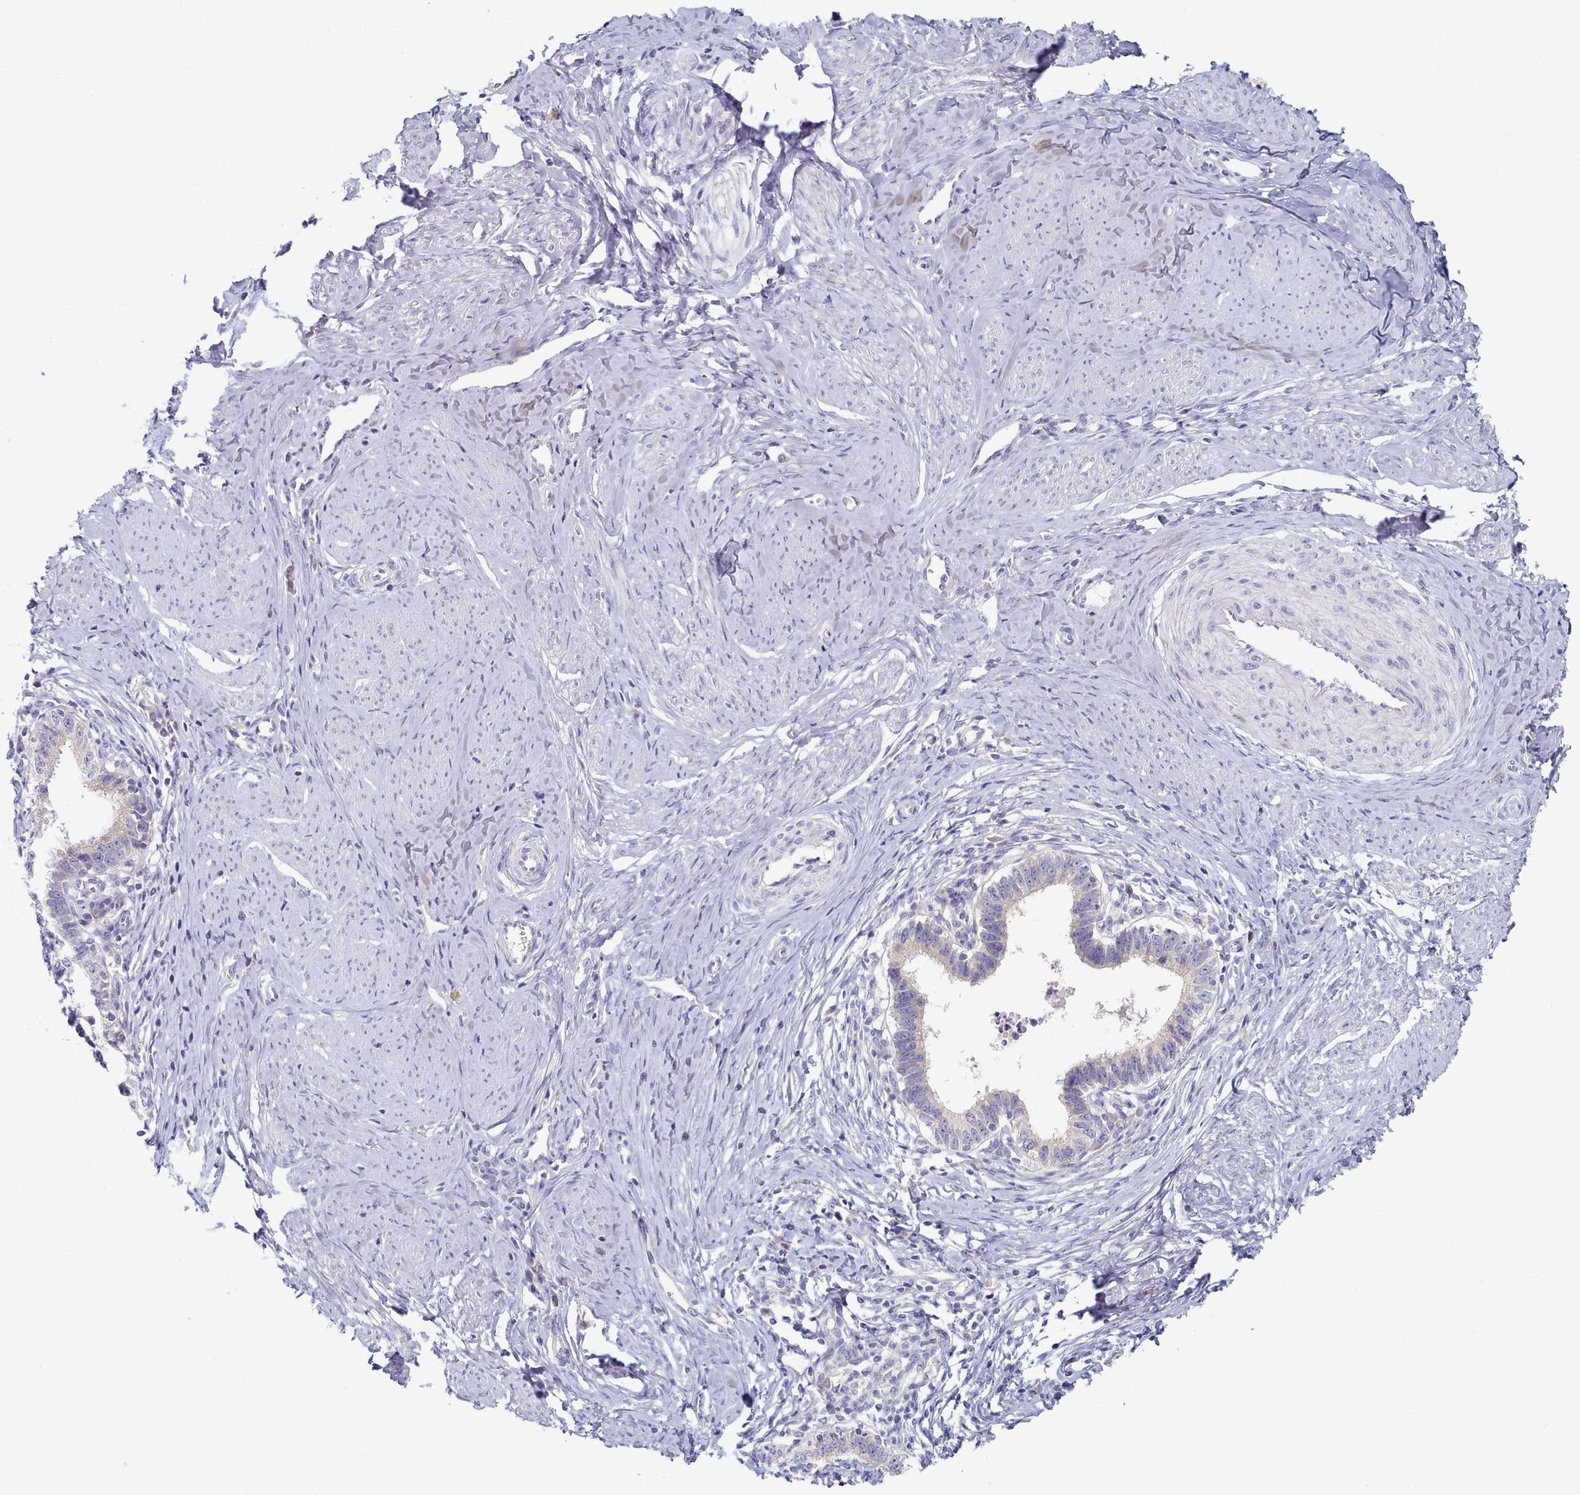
{"staining": {"intensity": "negative", "quantity": "none", "location": "none"}, "tissue": "cervical cancer", "cell_type": "Tumor cells", "image_type": "cancer", "snomed": [{"axis": "morphology", "description": "Adenocarcinoma, NOS"}, {"axis": "topography", "description": "Cervix"}], "caption": "Tumor cells are negative for protein expression in human adenocarcinoma (cervical).", "gene": "TYW1B", "patient": {"sex": "female", "age": 36}}